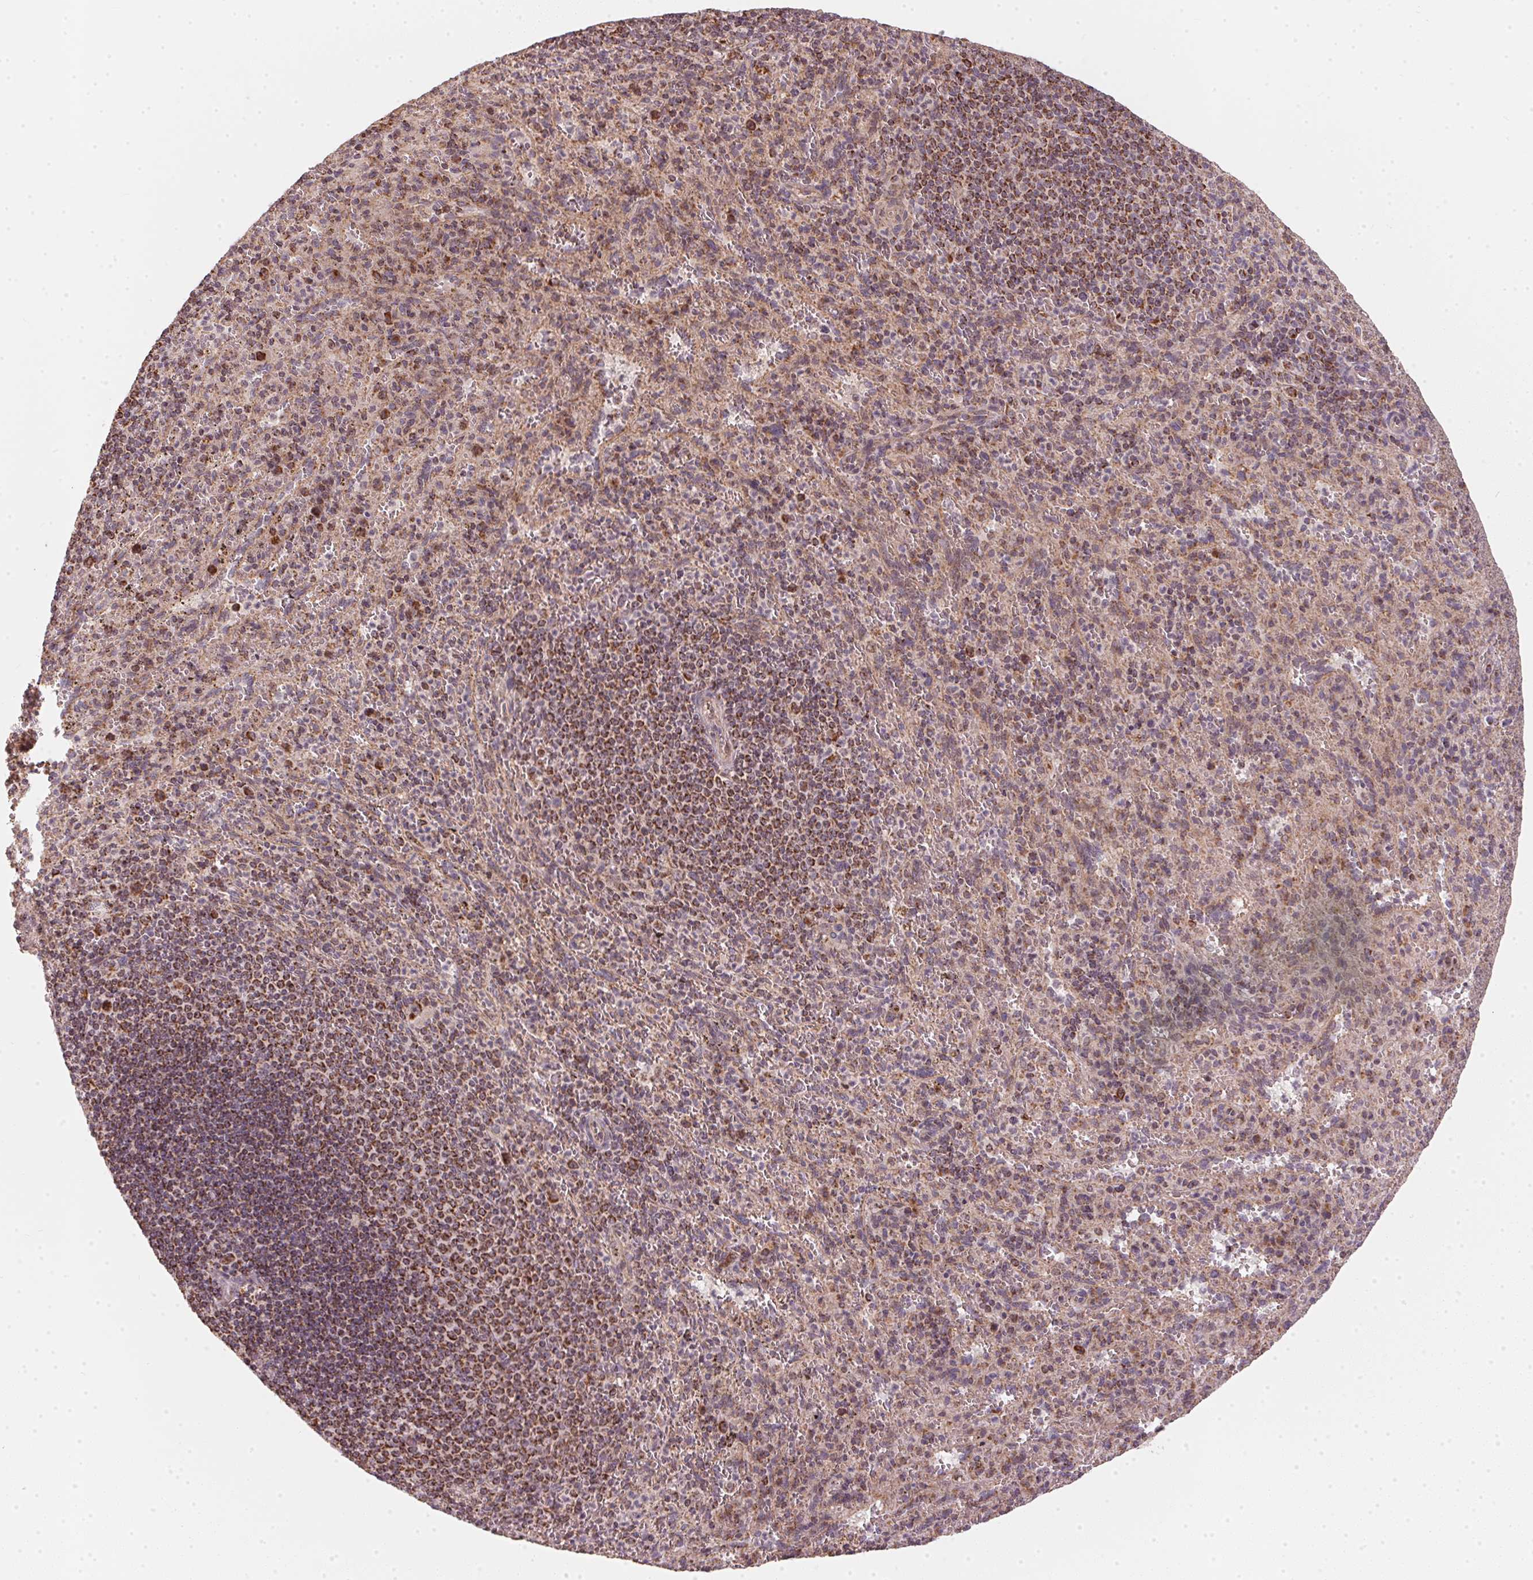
{"staining": {"intensity": "moderate", "quantity": "25%-75%", "location": "cytoplasmic/membranous"}, "tissue": "spleen", "cell_type": "Cells in red pulp", "image_type": "normal", "snomed": [{"axis": "morphology", "description": "Normal tissue, NOS"}, {"axis": "topography", "description": "Spleen"}], "caption": "Normal spleen shows moderate cytoplasmic/membranous expression in about 25%-75% of cells in red pulp, visualized by immunohistochemistry.", "gene": "MATCAP1", "patient": {"sex": "male", "age": 57}}